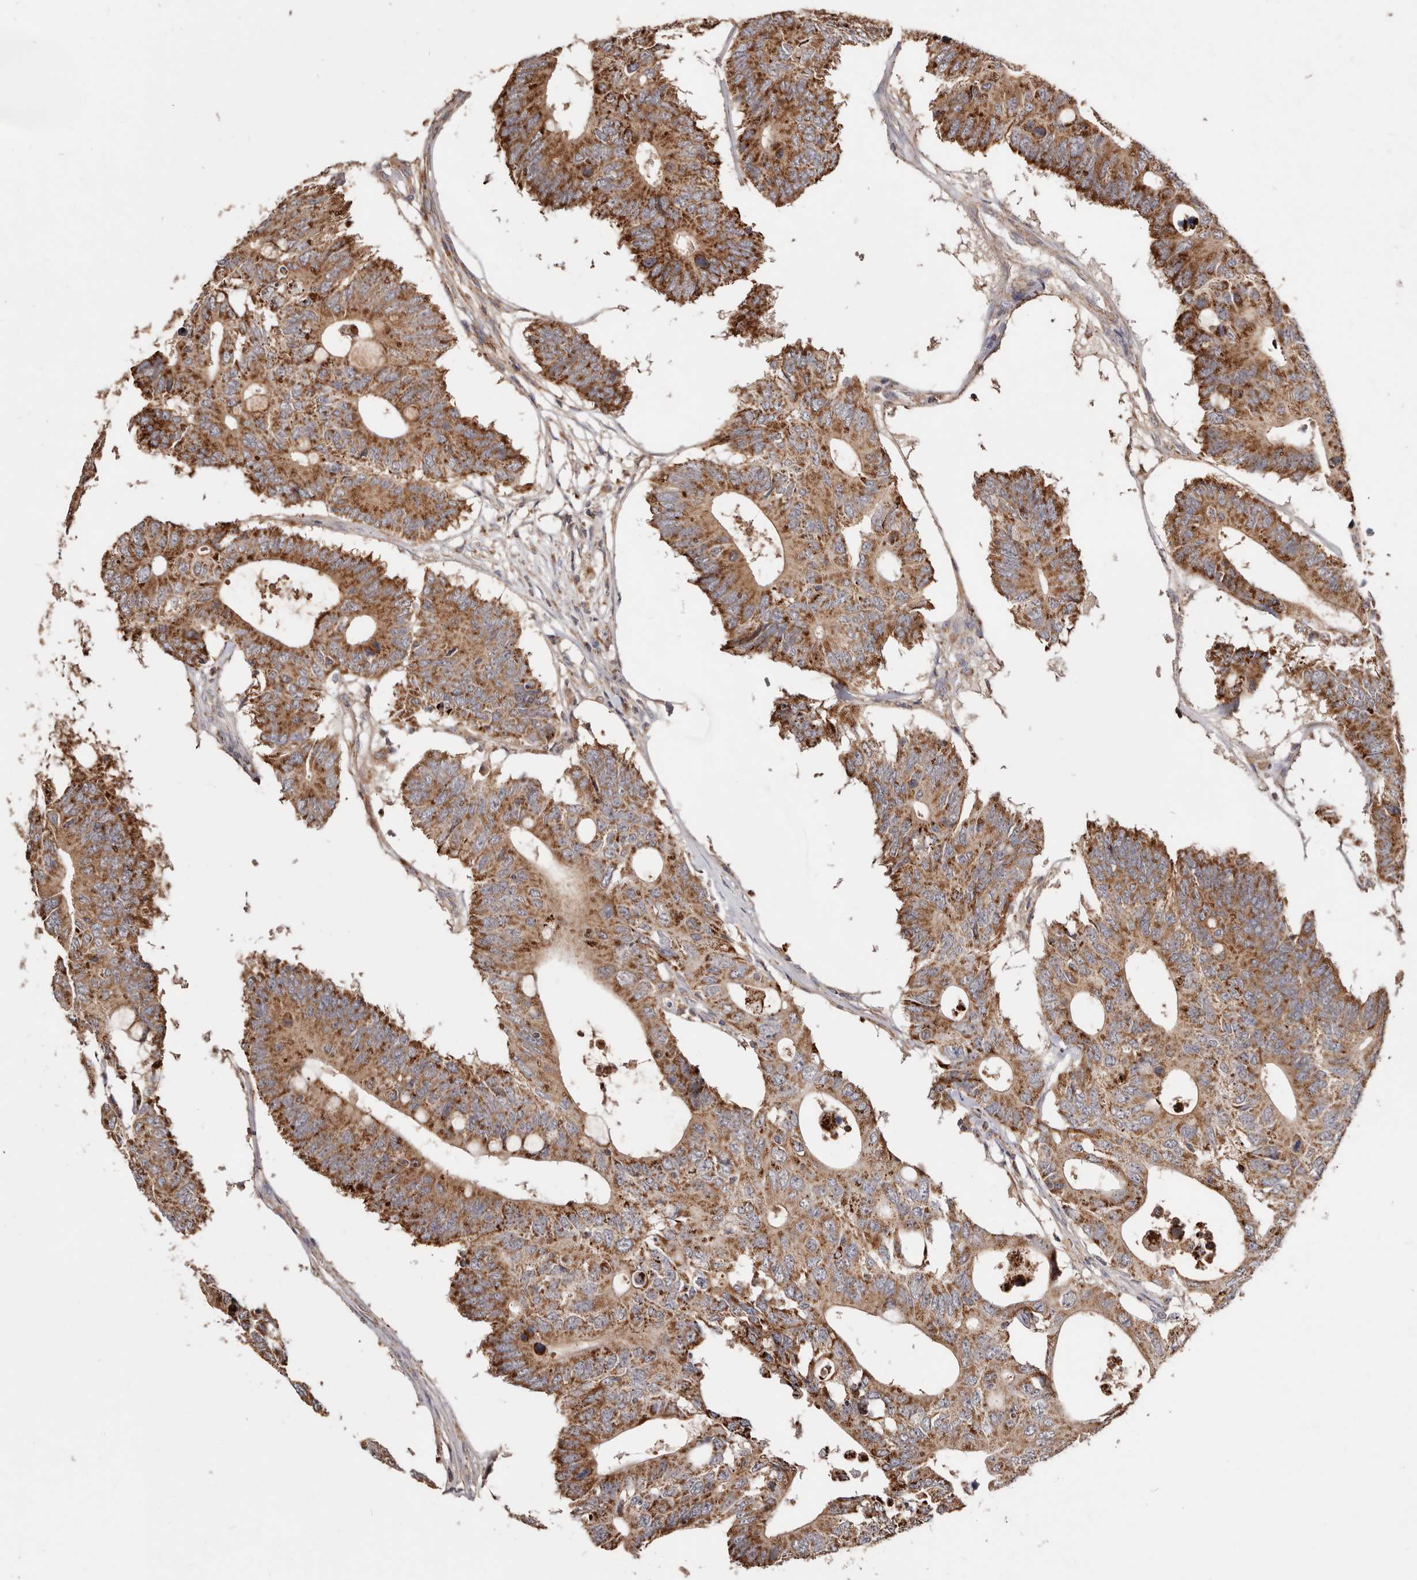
{"staining": {"intensity": "strong", "quantity": ">75%", "location": "cytoplasmic/membranous"}, "tissue": "colorectal cancer", "cell_type": "Tumor cells", "image_type": "cancer", "snomed": [{"axis": "morphology", "description": "Adenocarcinoma, NOS"}, {"axis": "topography", "description": "Colon"}], "caption": "Colorectal cancer stained for a protein (brown) demonstrates strong cytoplasmic/membranous positive expression in about >75% of tumor cells.", "gene": "PRKACB", "patient": {"sex": "male", "age": 71}}